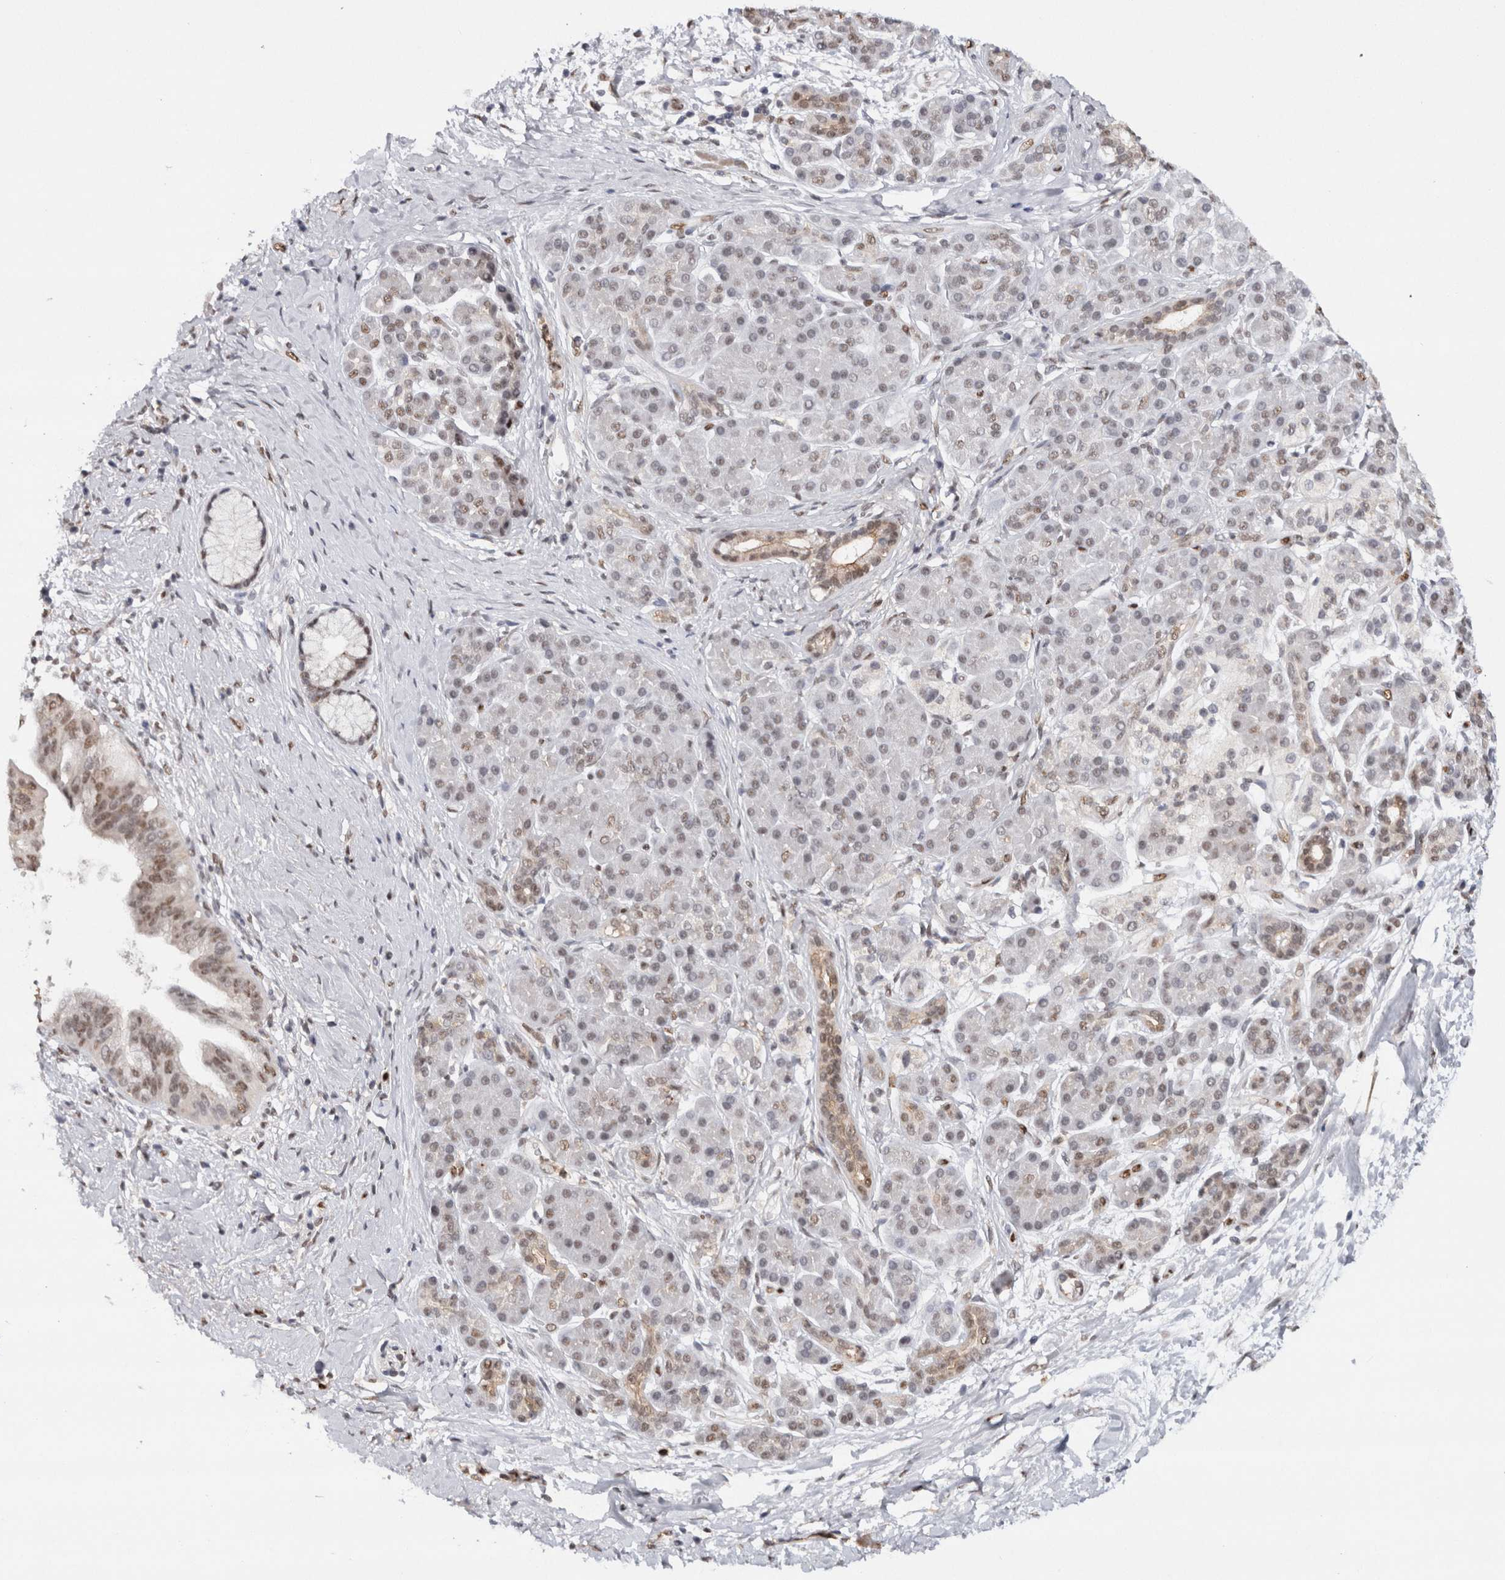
{"staining": {"intensity": "moderate", "quantity": ">75%", "location": "cytoplasmic/membranous,nuclear"}, "tissue": "pancreatic cancer", "cell_type": "Tumor cells", "image_type": "cancer", "snomed": [{"axis": "morphology", "description": "Adenocarcinoma, NOS"}, {"axis": "topography", "description": "Pancreas"}], "caption": "Approximately >75% of tumor cells in human pancreatic cancer show moderate cytoplasmic/membranous and nuclear protein staining as visualized by brown immunohistochemical staining.", "gene": "RPS6KA2", "patient": {"sex": "male", "age": 55}}